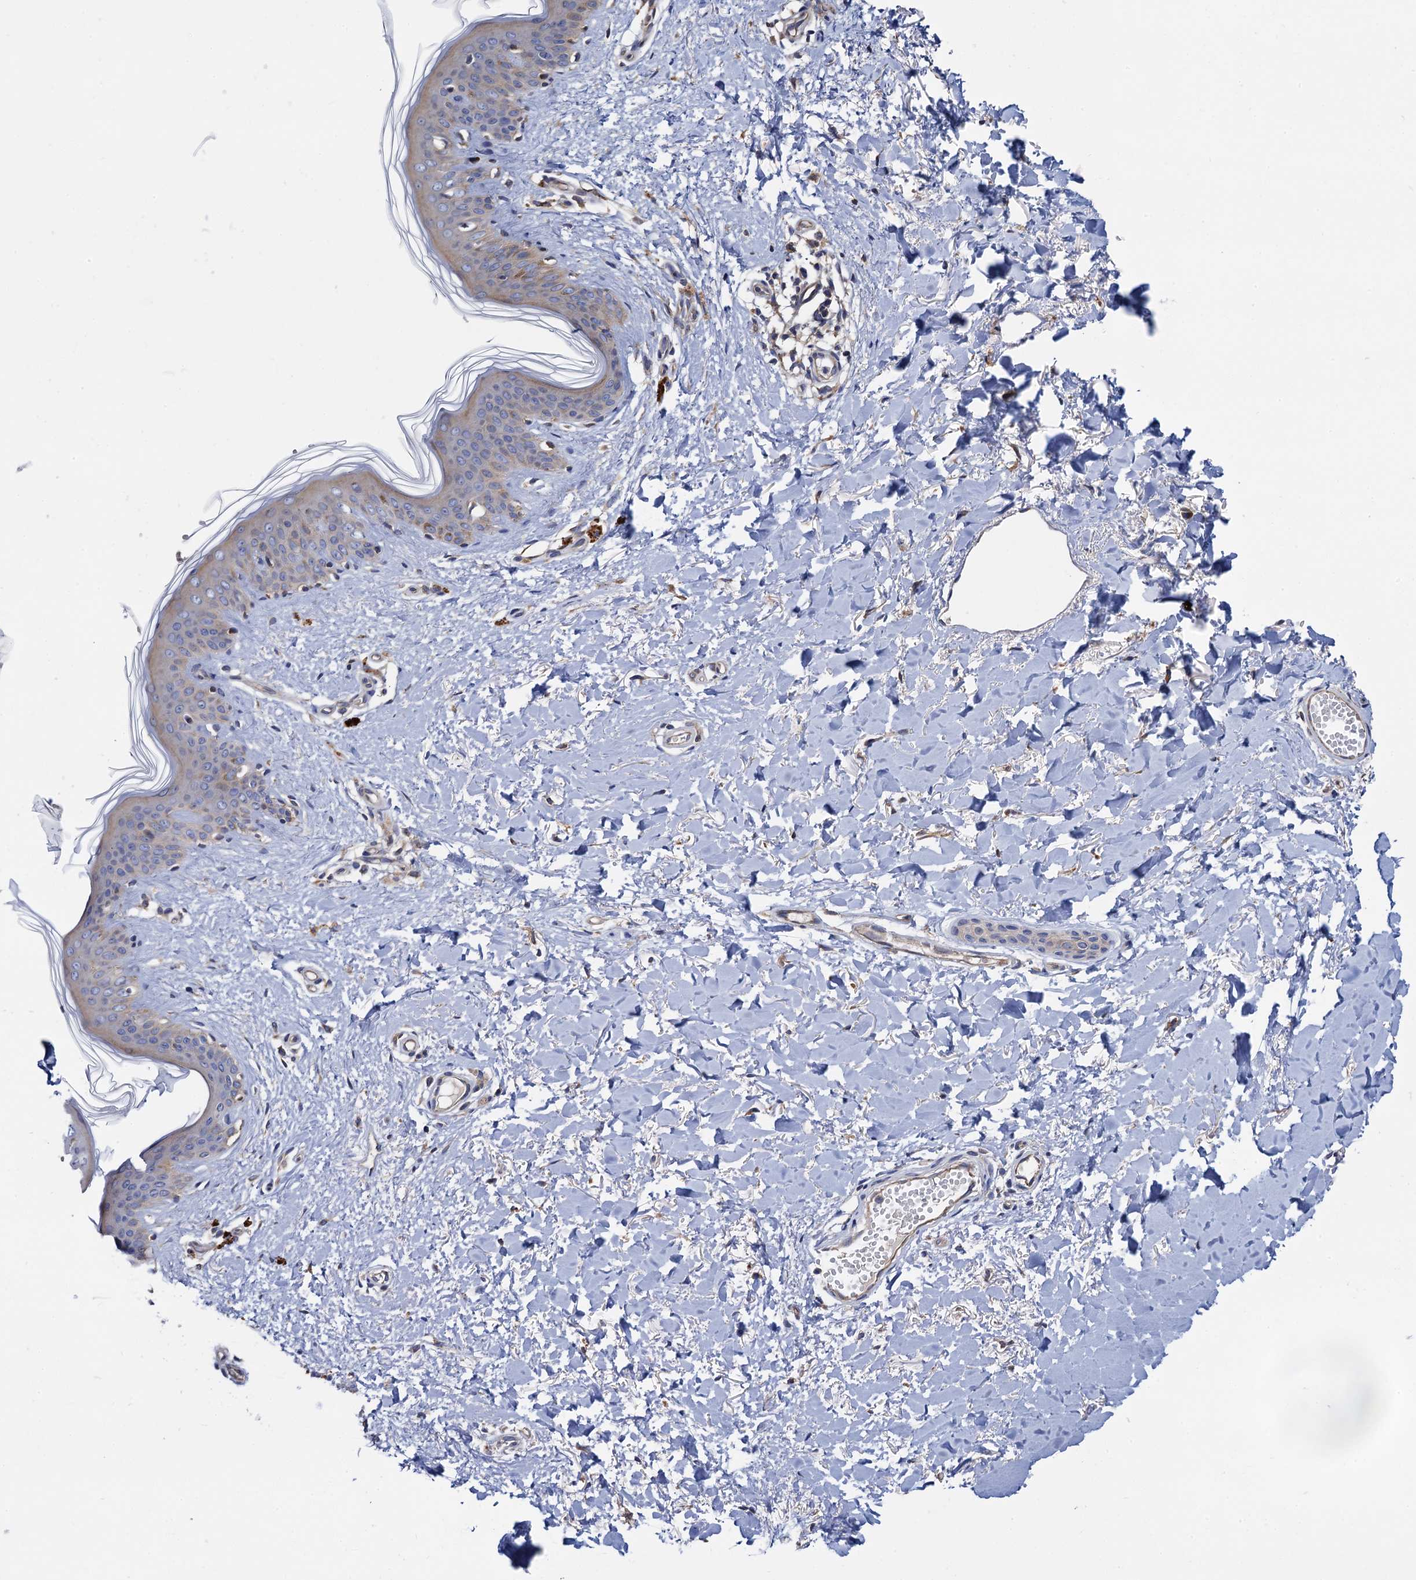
{"staining": {"intensity": "moderate", "quantity": "25%-75%", "location": "cytoplasmic/membranous"}, "tissue": "skin", "cell_type": "Fibroblasts", "image_type": "normal", "snomed": [{"axis": "morphology", "description": "Normal tissue, NOS"}, {"axis": "topography", "description": "Skin"}], "caption": "This micrograph demonstrates immunohistochemistry (IHC) staining of benign skin, with medium moderate cytoplasmic/membranous staining in approximately 25%-75% of fibroblasts.", "gene": "MRPL48", "patient": {"sex": "female", "age": 46}}